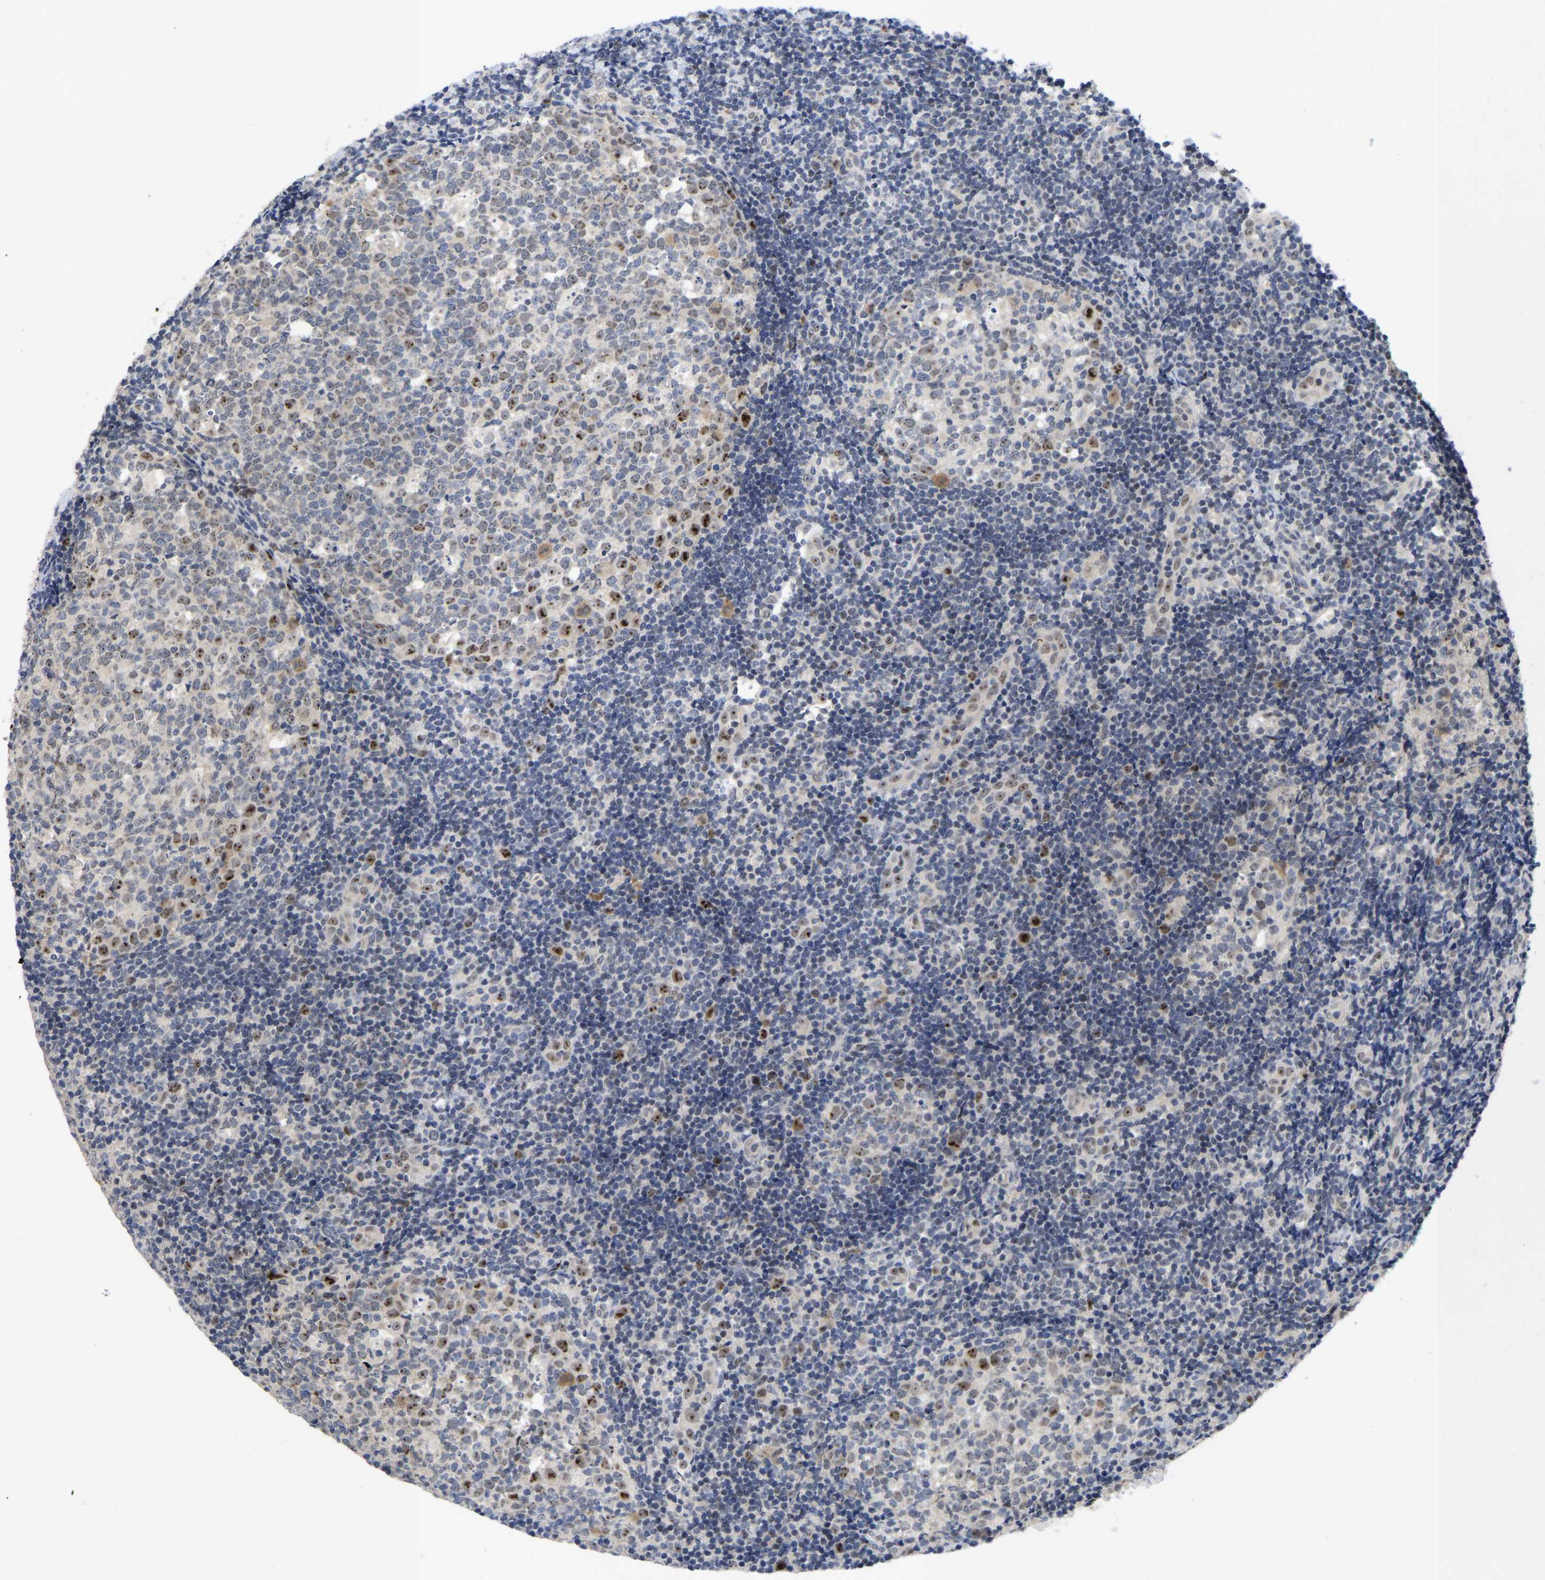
{"staining": {"intensity": "moderate", "quantity": "<25%", "location": "nuclear"}, "tissue": "tonsil", "cell_type": "Germinal center cells", "image_type": "normal", "snomed": [{"axis": "morphology", "description": "Normal tissue, NOS"}, {"axis": "topography", "description": "Tonsil"}], "caption": "Protein staining of unremarkable tonsil reveals moderate nuclear positivity in approximately <25% of germinal center cells.", "gene": "NLE1", "patient": {"sex": "female", "age": 19}}